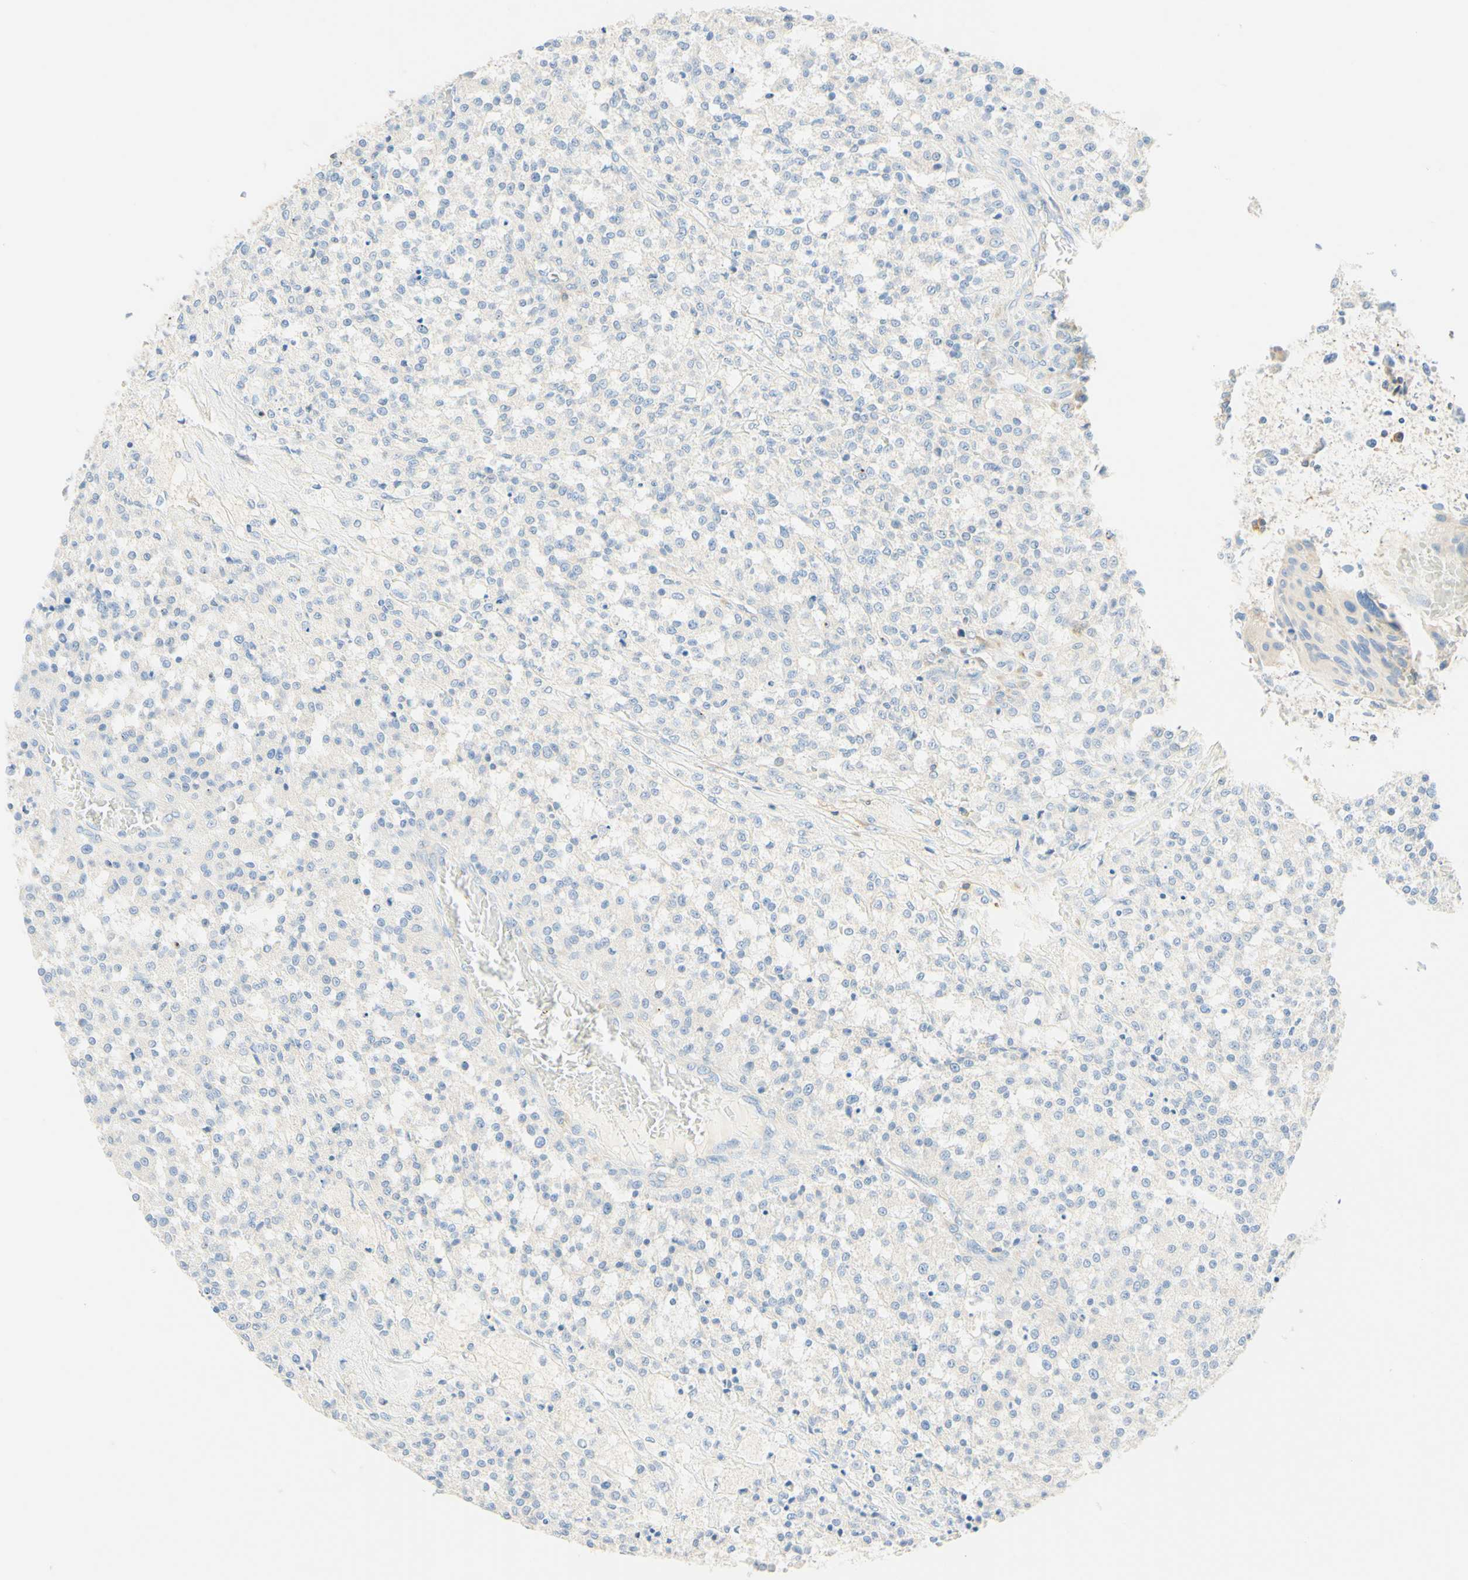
{"staining": {"intensity": "negative", "quantity": "none", "location": "none"}, "tissue": "testis cancer", "cell_type": "Tumor cells", "image_type": "cancer", "snomed": [{"axis": "morphology", "description": "Seminoma, NOS"}, {"axis": "topography", "description": "Testis"}], "caption": "Immunohistochemistry (IHC) of human testis seminoma displays no expression in tumor cells.", "gene": "LAT", "patient": {"sex": "male", "age": 59}}